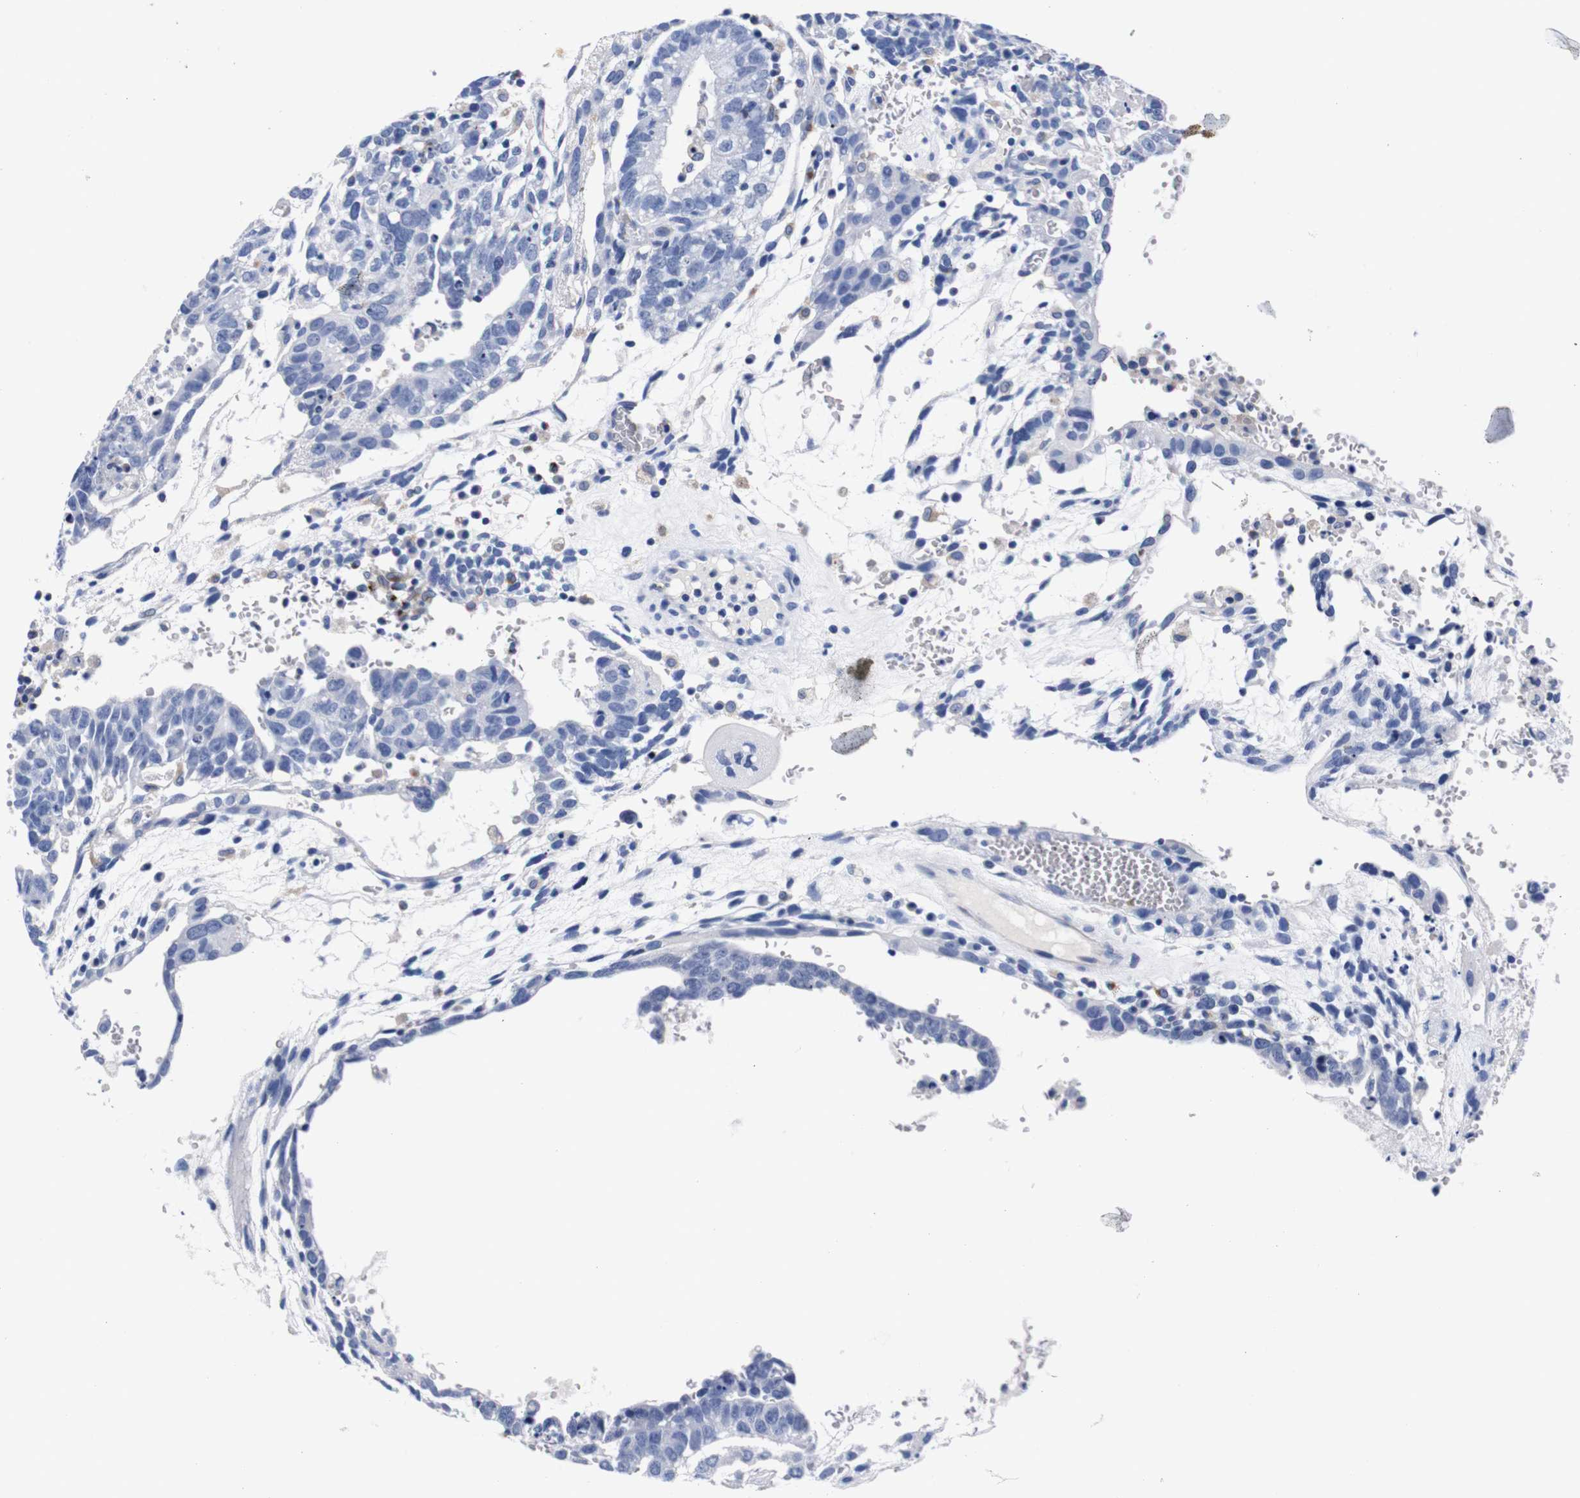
{"staining": {"intensity": "negative", "quantity": "none", "location": "none"}, "tissue": "testis cancer", "cell_type": "Tumor cells", "image_type": "cancer", "snomed": [{"axis": "morphology", "description": "Seminoma, NOS"}, {"axis": "morphology", "description": "Carcinoma, Embryonal, NOS"}, {"axis": "topography", "description": "Testis"}], "caption": "Immunohistochemistry (IHC) of human testis cancer shows no positivity in tumor cells.", "gene": "HLA-DMB", "patient": {"sex": "male", "age": 52}}